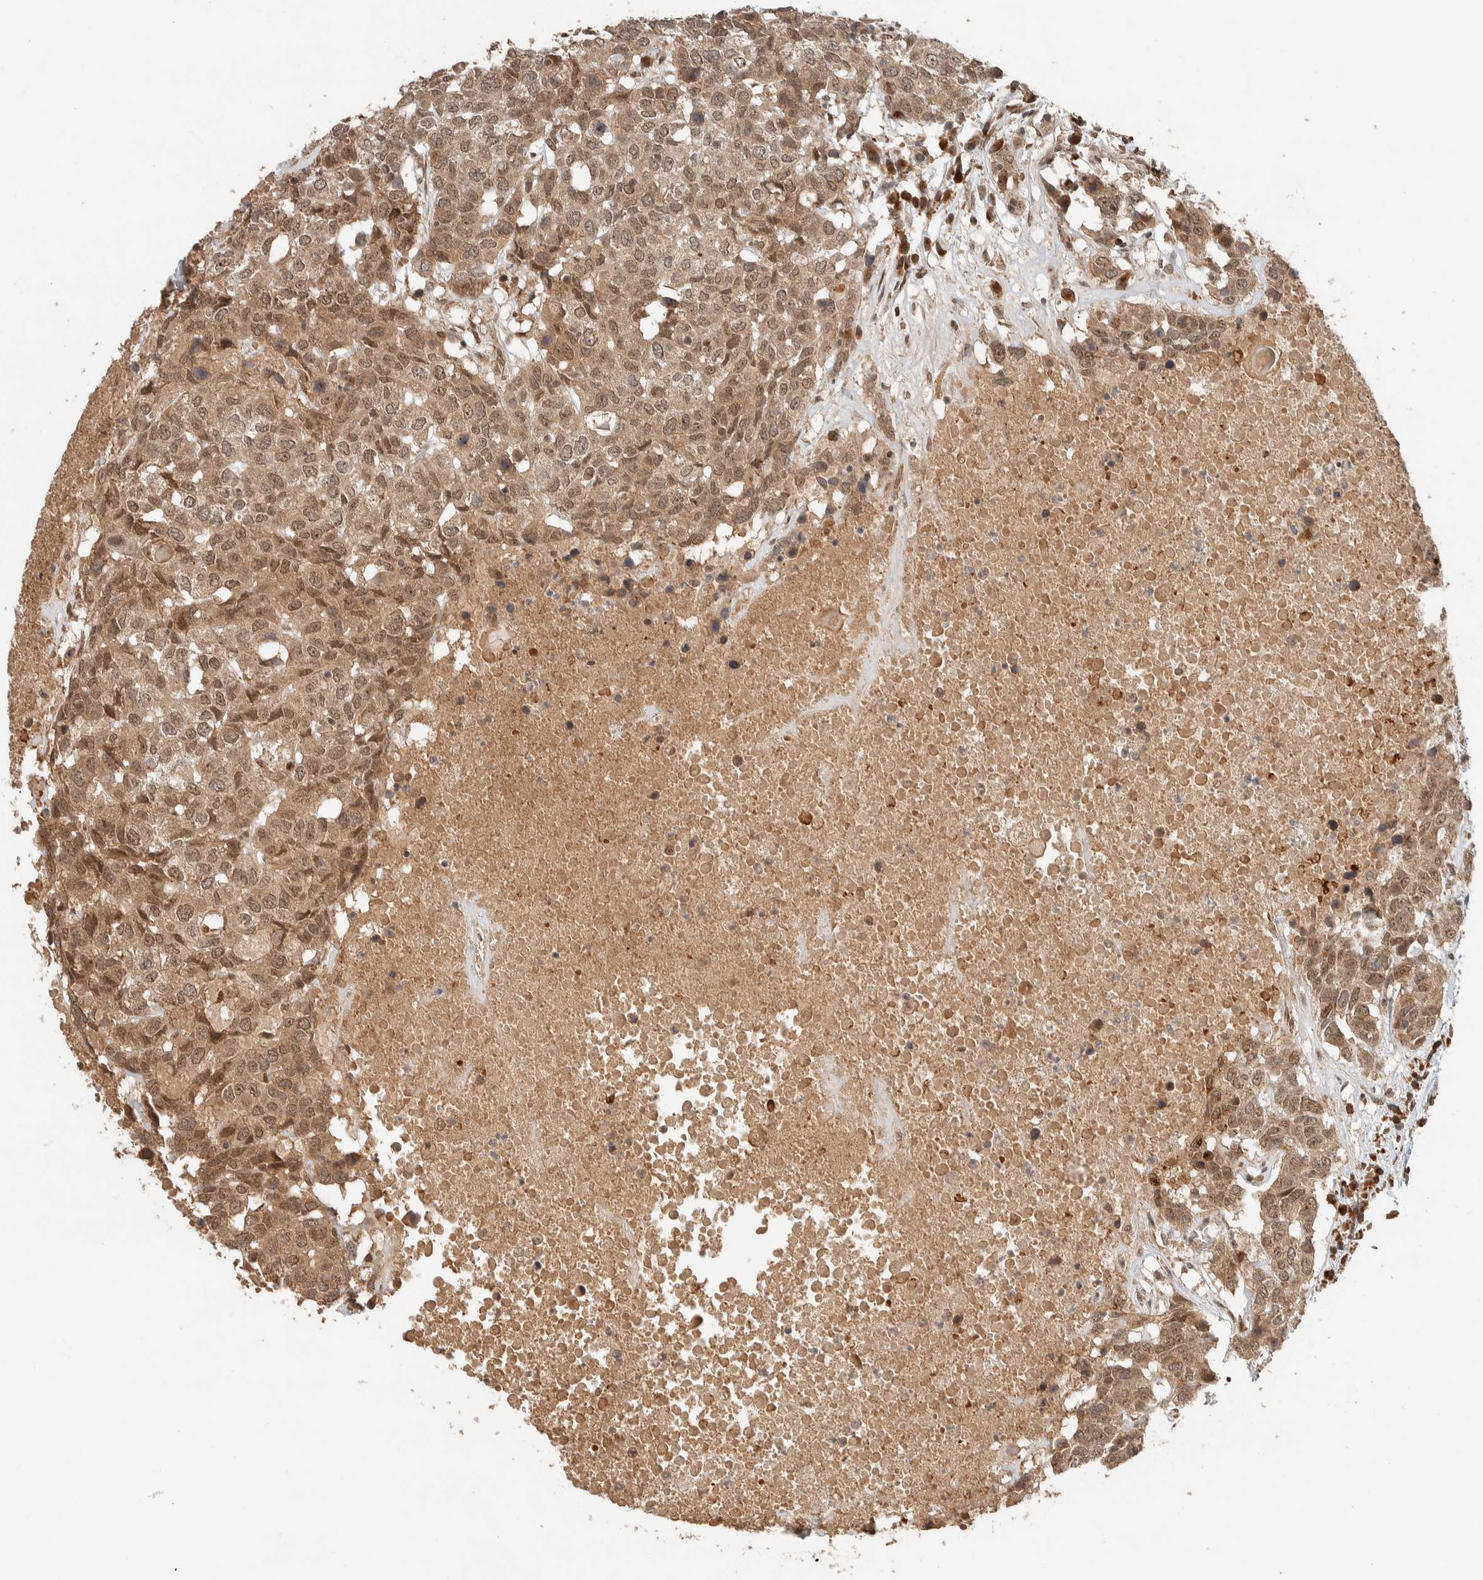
{"staining": {"intensity": "weak", "quantity": ">75%", "location": "cytoplasmic/membranous,nuclear"}, "tissue": "head and neck cancer", "cell_type": "Tumor cells", "image_type": "cancer", "snomed": [{"axis": "morphology", "description": "Squamous cell carcinoma, NOS"}, {"axis": "topography", "description": "Head-Neck"}], "caption": "Weak cytoplasmic/membranous and nuclear protein positivity is appreciated in about >75% of tumor cells in head and neck cancer (squamous cell carcinoma).", "gene": "ZBTB2", "patient": {"sex": "male", "age": 66}}